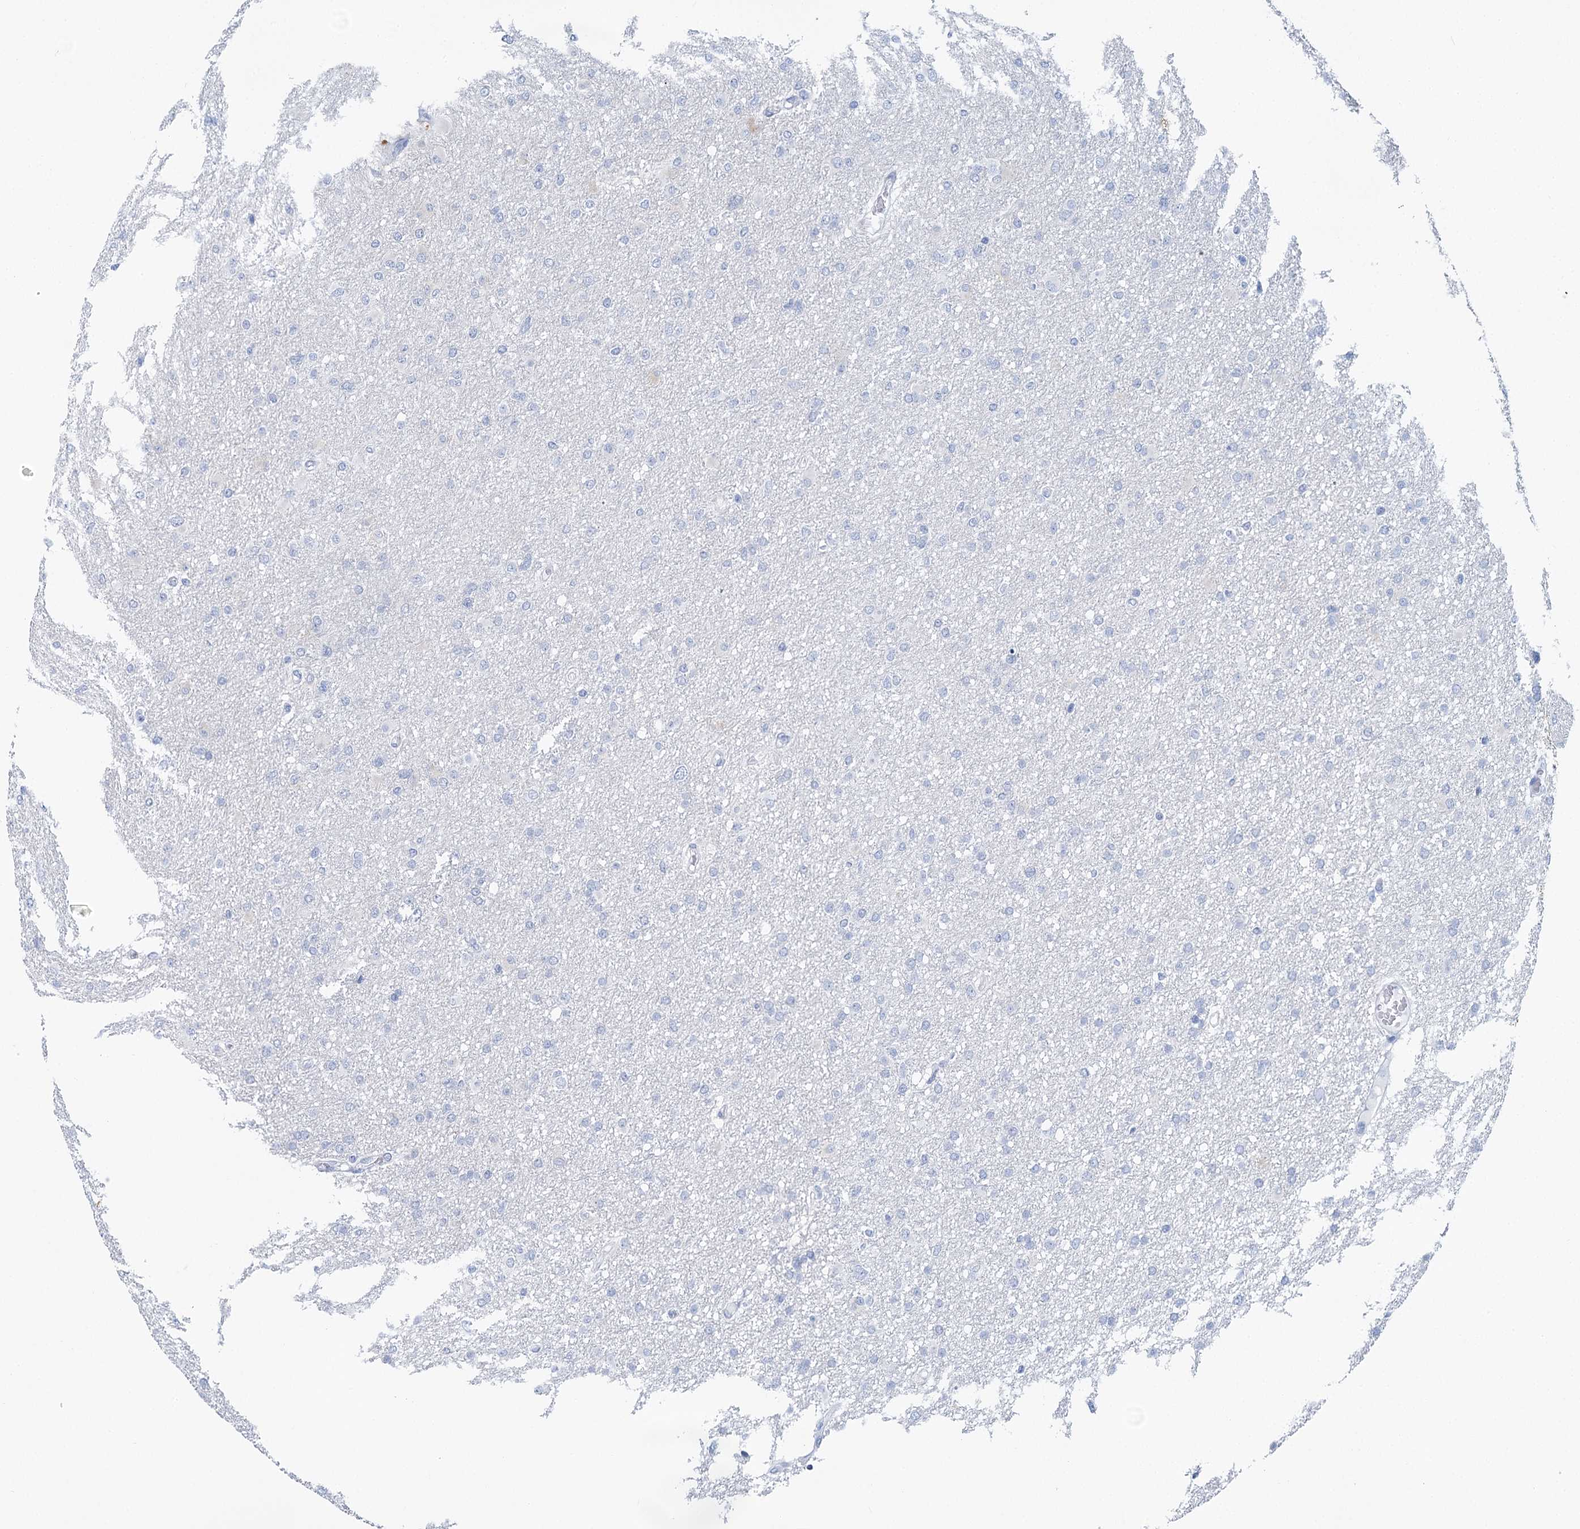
{"staining": {"intensity": "negative", "quantity": "none", "location": "none"}, "tissue": "glioma", "cell_type": "Tumor cells", "image_type": "cancer", "snomed": [{"axis": "morphology", "description": "Glioma, malignant, High grade"}, {"axis": "topography", "description": "Cerebral cortex"}], "caption": "Immunohistochemistry photomicrograph of neoplastic tissue: glioma stained with DAB exhibits no significant protein positivity in tumor cells.", "gene": "METTL7B", "patient": {"sex": "female", "age": 36}}